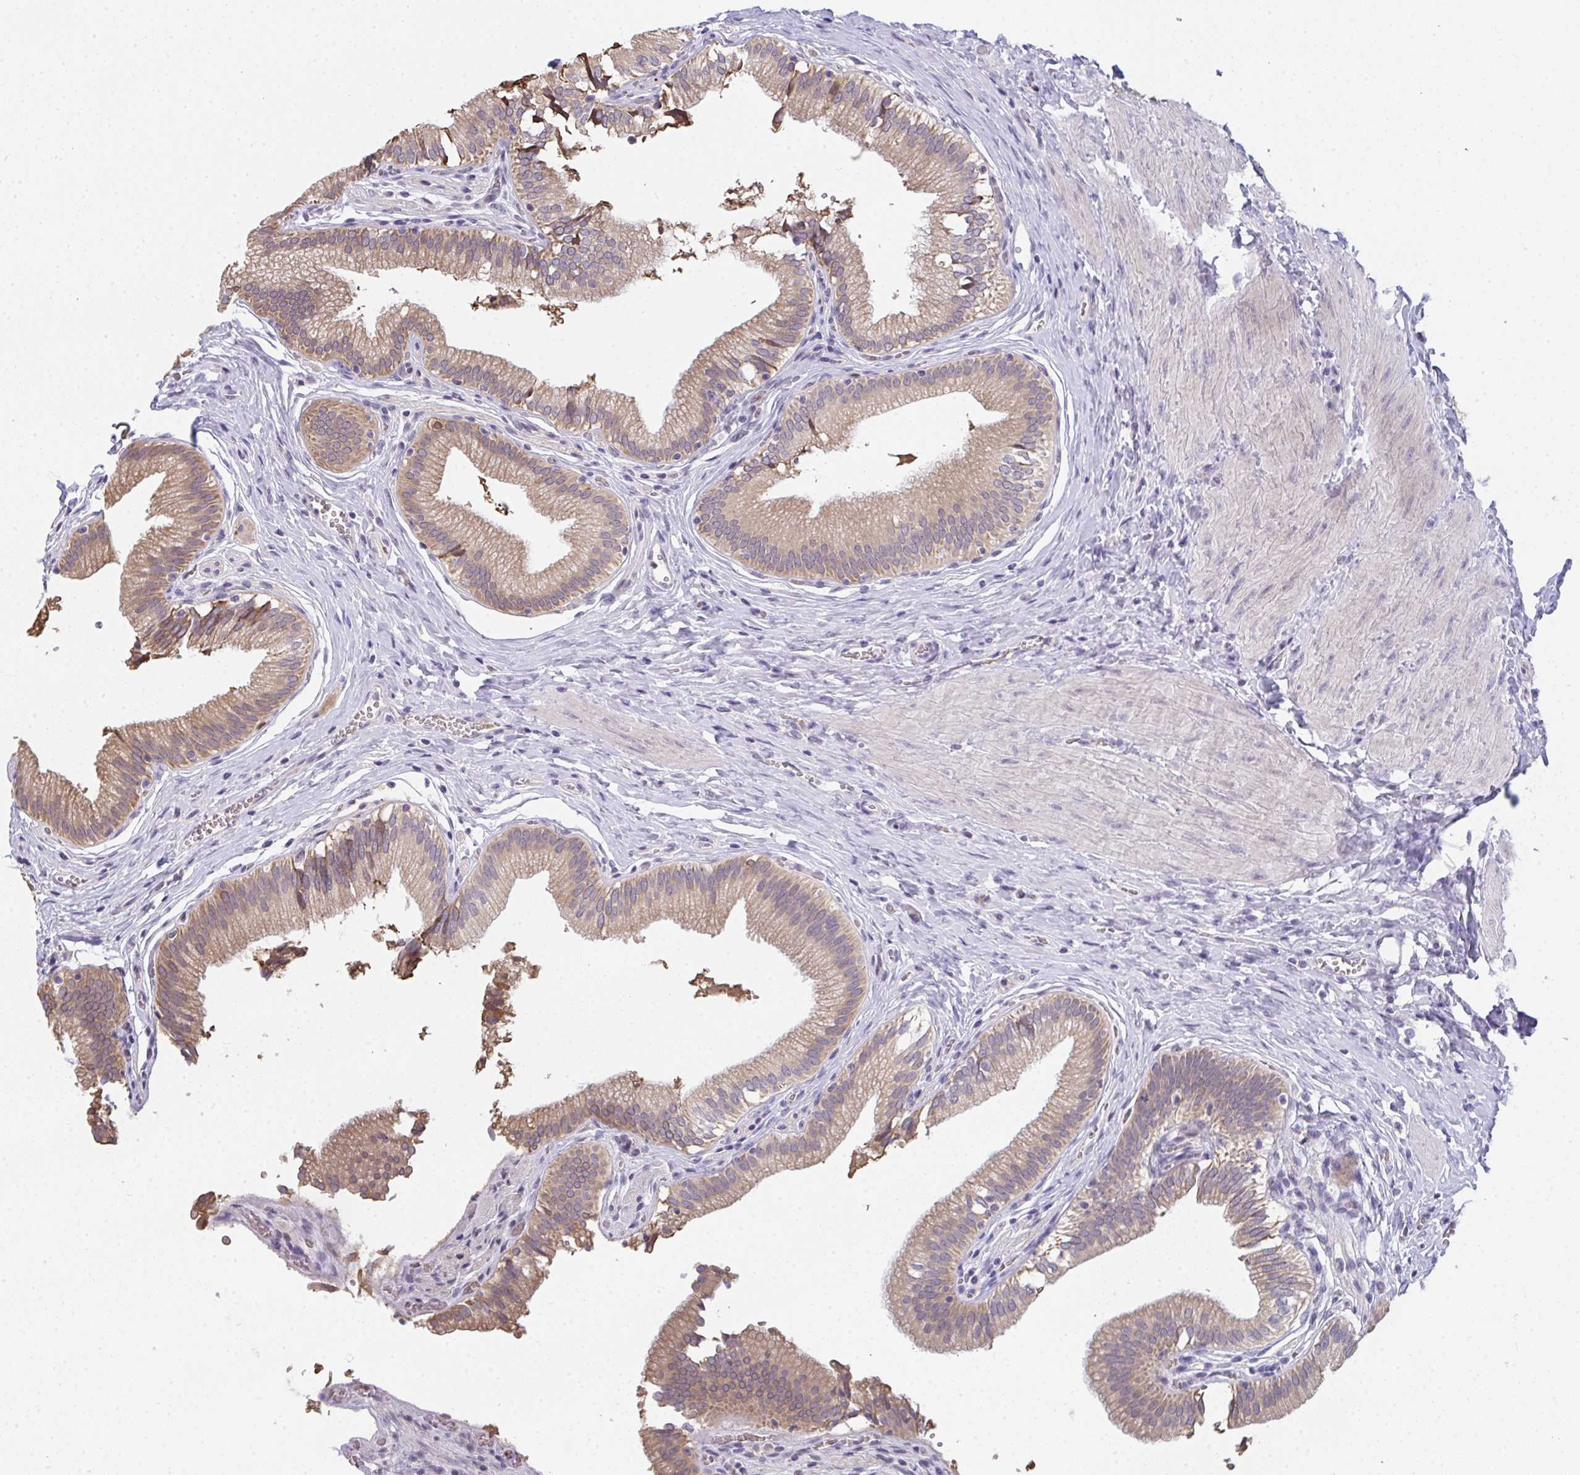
{"staining": {"intensity": "moderate", "quantity": ">75%", "location": "cytoplasmic/membranous"}, "tissue": "gallbladder", "cell_type": "Glandular cells", "image_type": "normal", "snomed": [{"axis": "morphology", "description": "Normal tissue, NOS"}, {"axis": "topography", "description": "Gallbladder"}, {"axis": "topography", "description": "Peripheral nerve tissue"}], "caption": "This is a photomicrograph of immunohistochemistry (IHC) staining of benign gallbladder, which shows moderate staining in the cytoplasmic/membranous of glandular cells.", "gene": "RIOK1", "patient": {"sex": "male", "age": 17}}